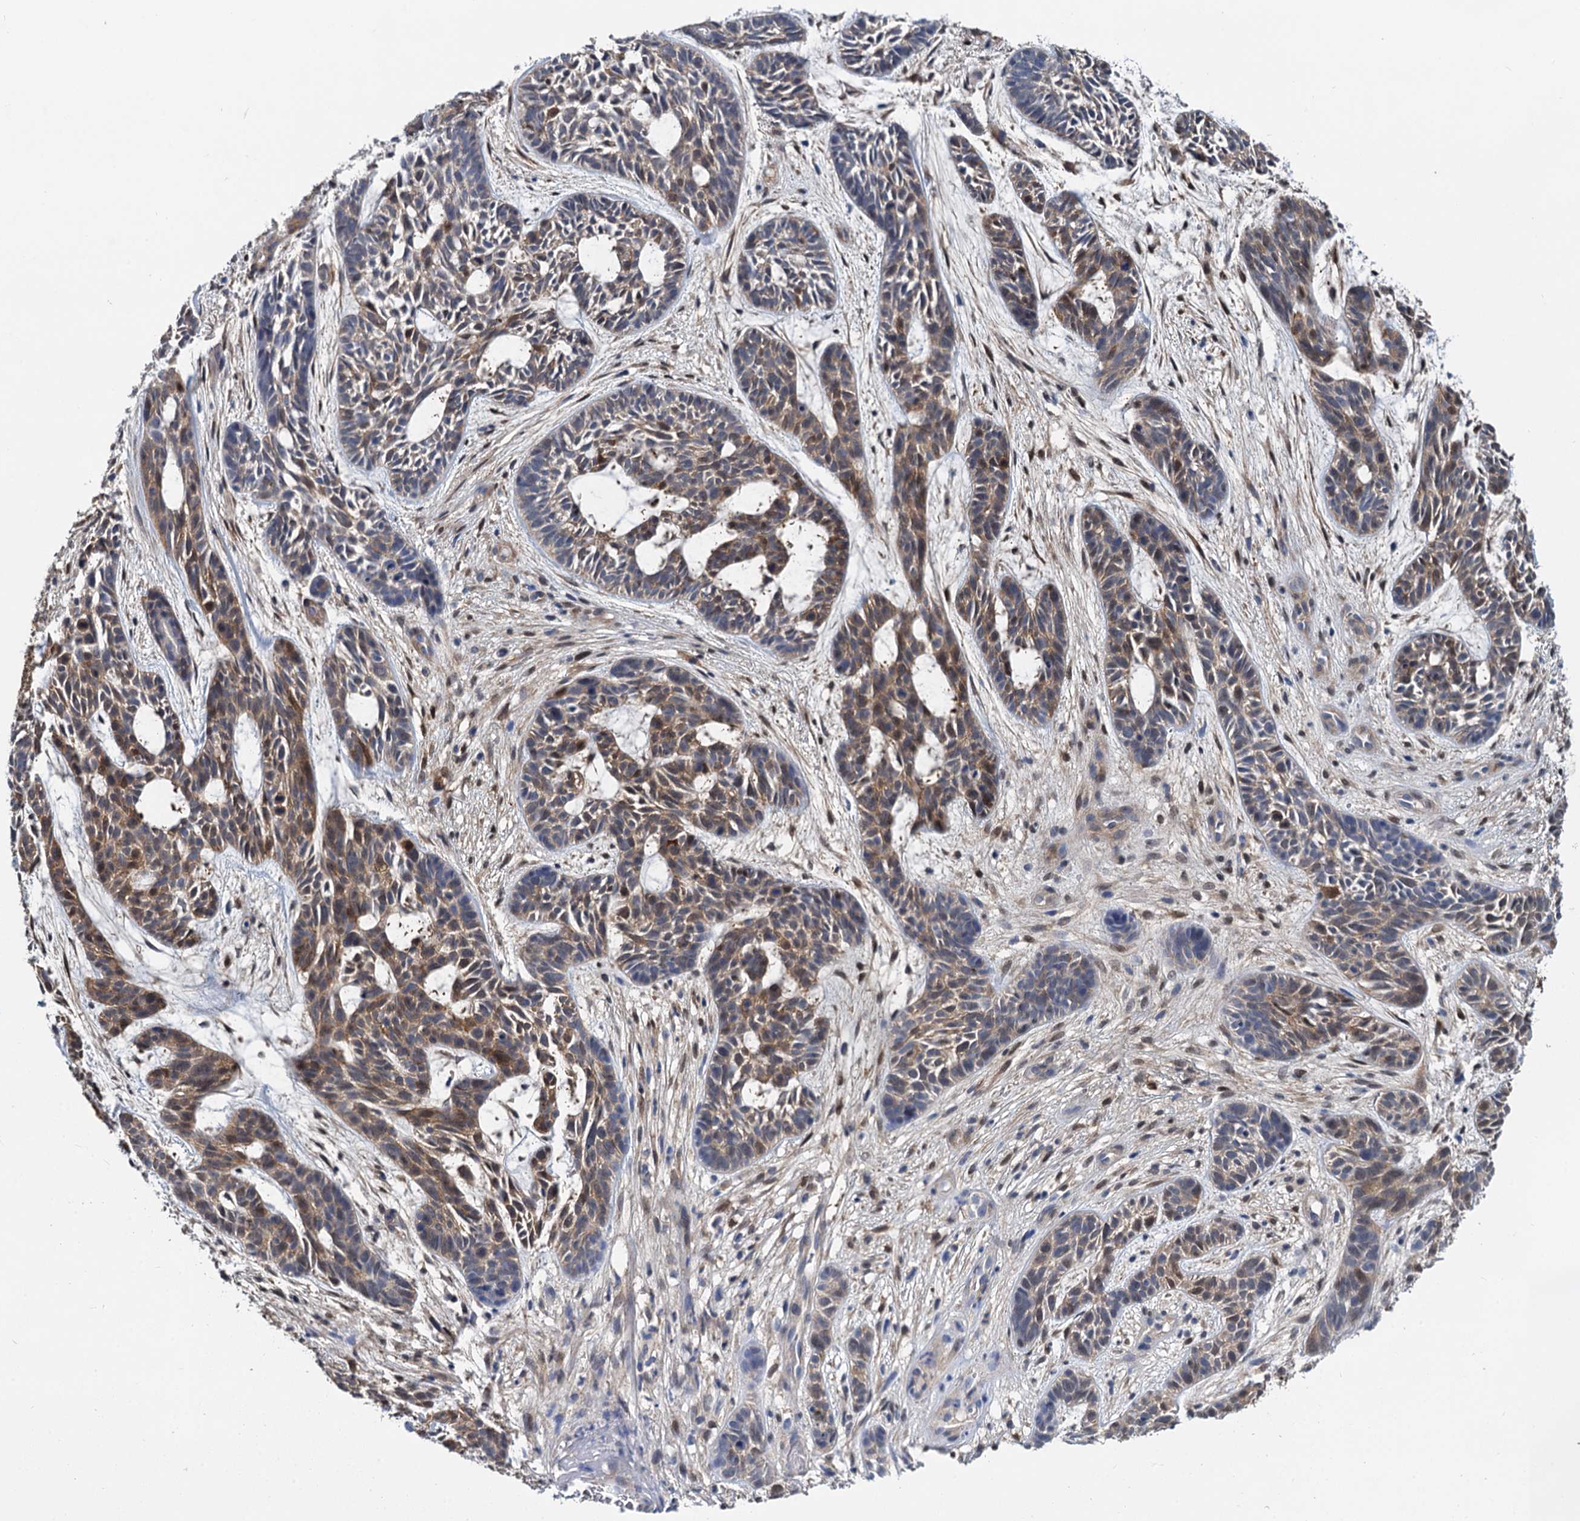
{"staining": {"intensity": "moderate", "quantity": "25%-75%", "location": "cytoplasmic/membranous"}, "tissue": "skin cancer", "cell_type": "Tumor cells", "image_type": "cancer", "snomed": [{"axis": "morphology", "description": "Basal cell carcinoma"}, {"axis": "topography", "description": "Skin"}], "caption": "Immunohistochemical staining of skin basal cell carcinoma exhibits medium levels of moderate cytoplasmic/membranous staining in about 25%-75% of tumor cells.", "gene": "GSTM3", "patient": {"sex": "male", "age": 89}}